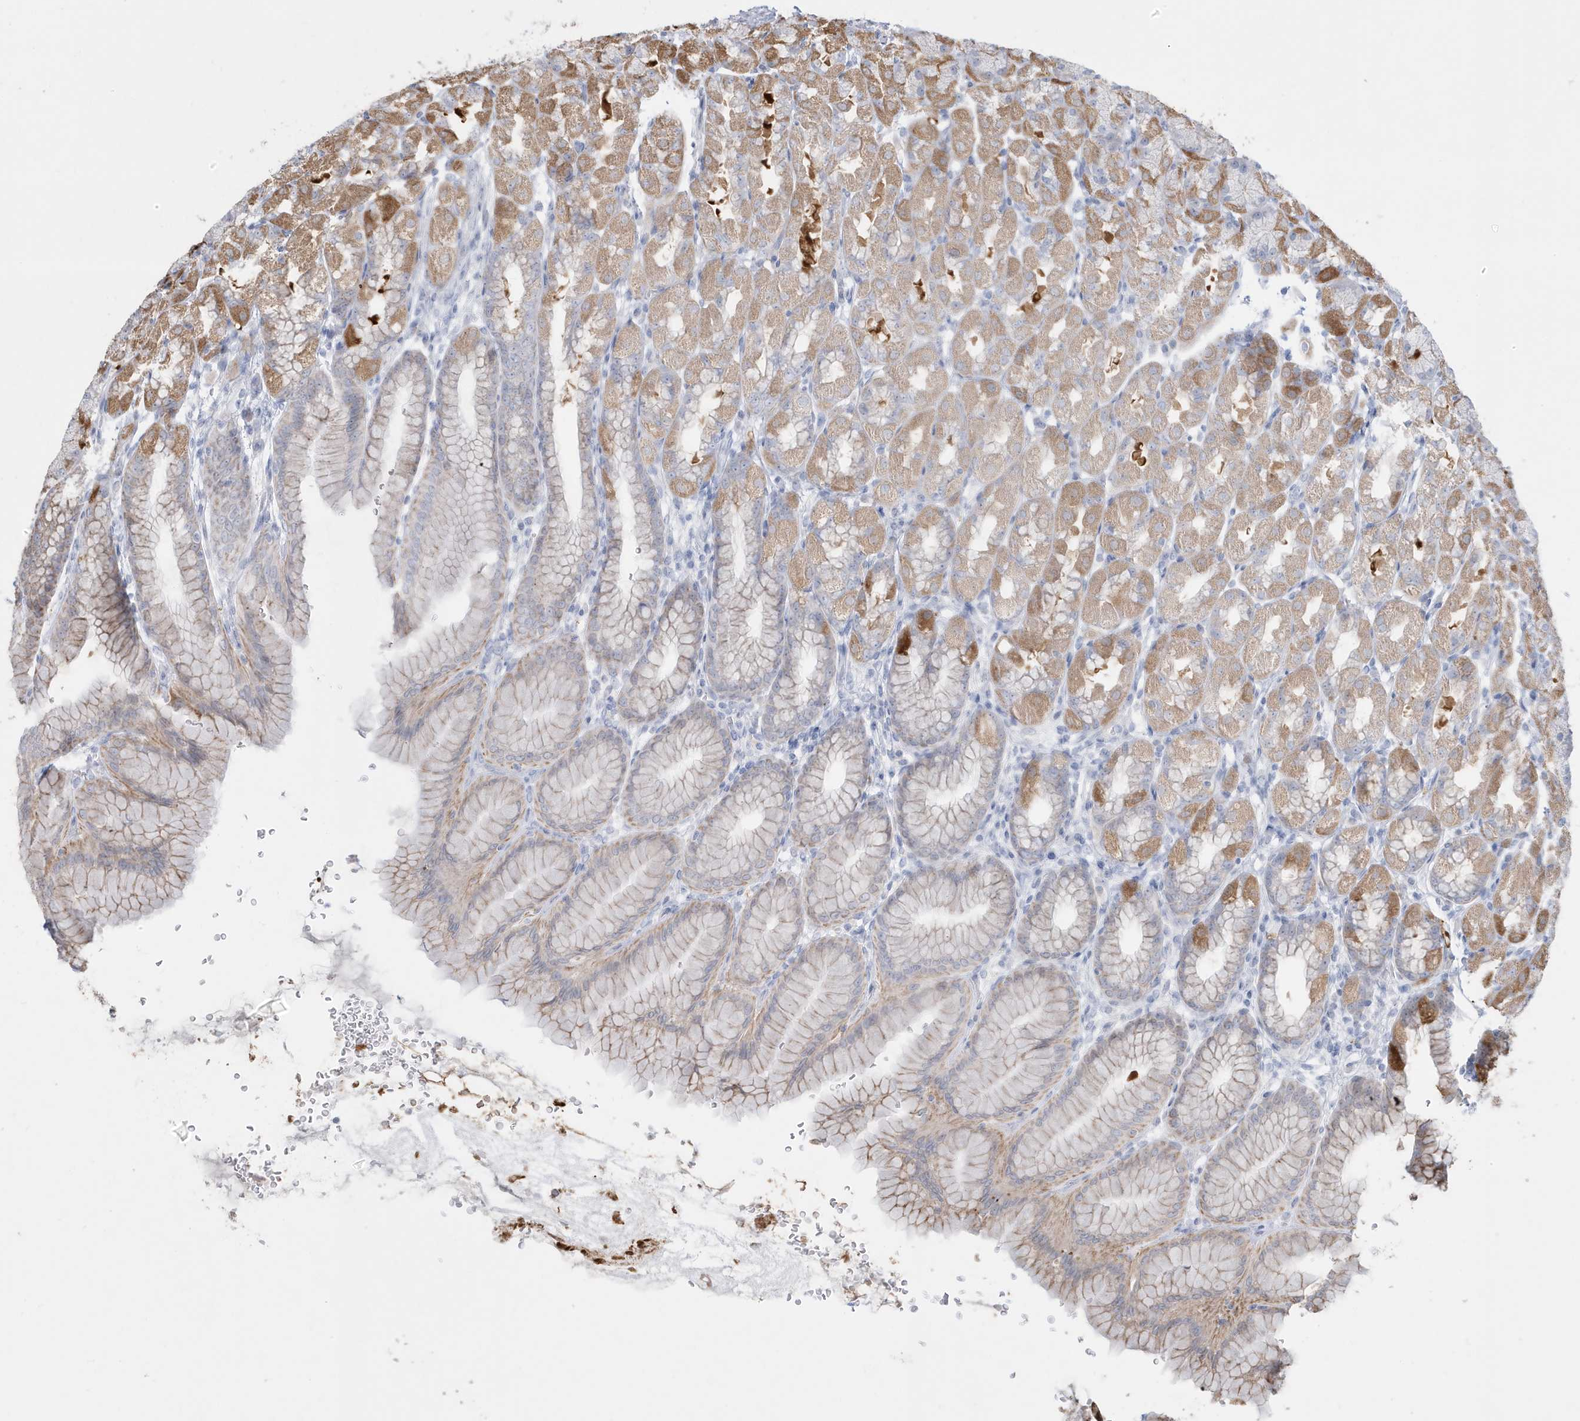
{"staining": {"intensity": "moderate", "quantity": "25%-75%", "location": "cytoplasmic/membranous"}, "tissue": "stomach", "cell_type": "Glandular cells", "image_type": "normal", "snomed": [{"axis": "morphology", "description": "Normal tissue, NOS"}, {"axis": "topography", "description": "Stomach"}], "caption": "Immunohistochemistry of unremarkable human stomach reveals medium levels of moderate cytoplasmic/membranous staining in about 25%-75% of glandular cells.", "gene": "FNDC1", "patient": {"sex": "male", "age": 42}}